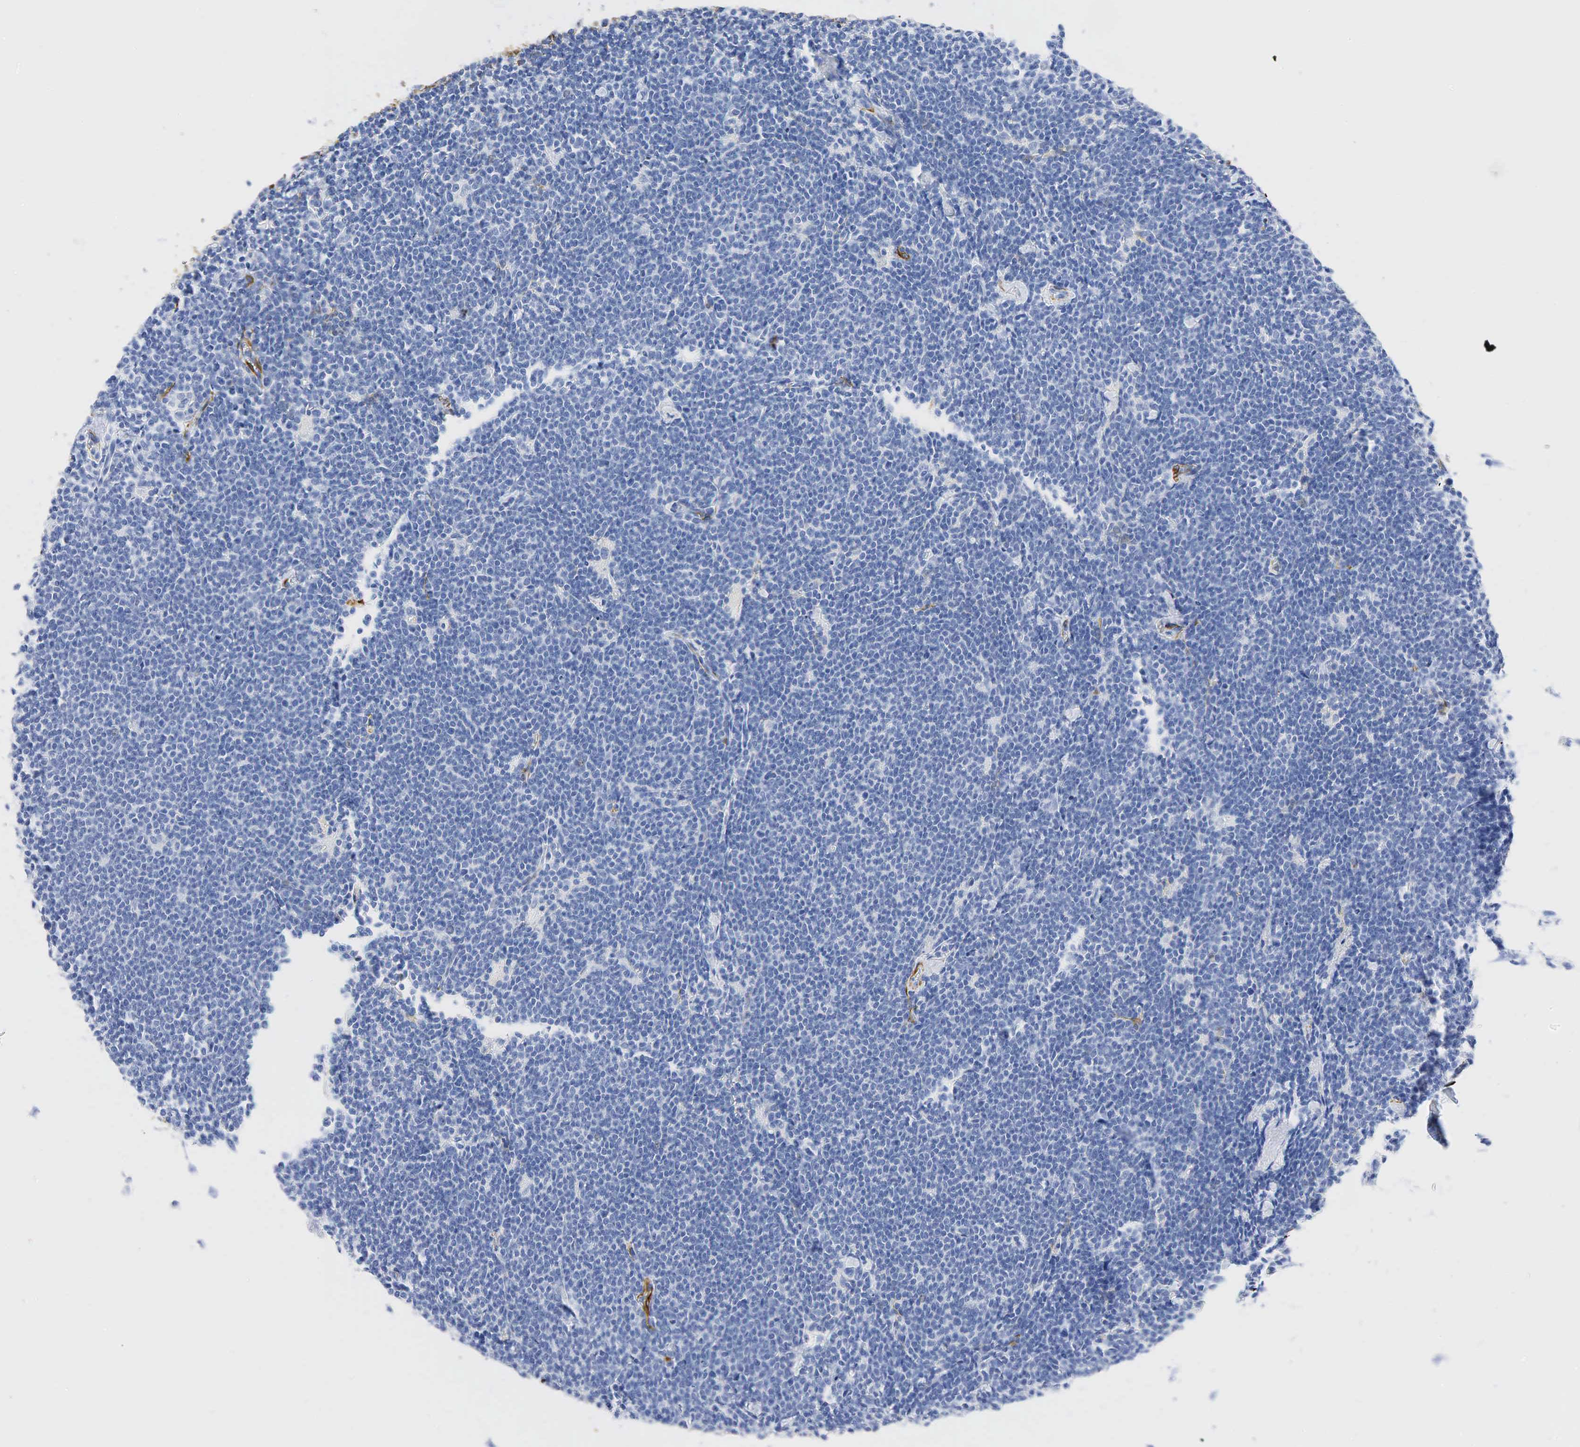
{"staining": {"intensity": "negative", "quantity": "none", "location": "none"}, "tissue": "lymphoma", "cell_type": "Tumor cells", "image_type": "cancer", "snomed": [{"axis": "morphology", "description": "Malignant lymphoma, non-Hodgkin's type, Low grade"}, {"axis": "topography", "description": "Lymph node"}], "caption": "The photomicrograph shows no significant staining in tumor cells of malignant lymphoma, non-Hodgkin's type (low-grade). (DAB immunohistochemistry, high magnification).", "gene": "ACTA1", "patient": {"sex": "male", "age": 65}}